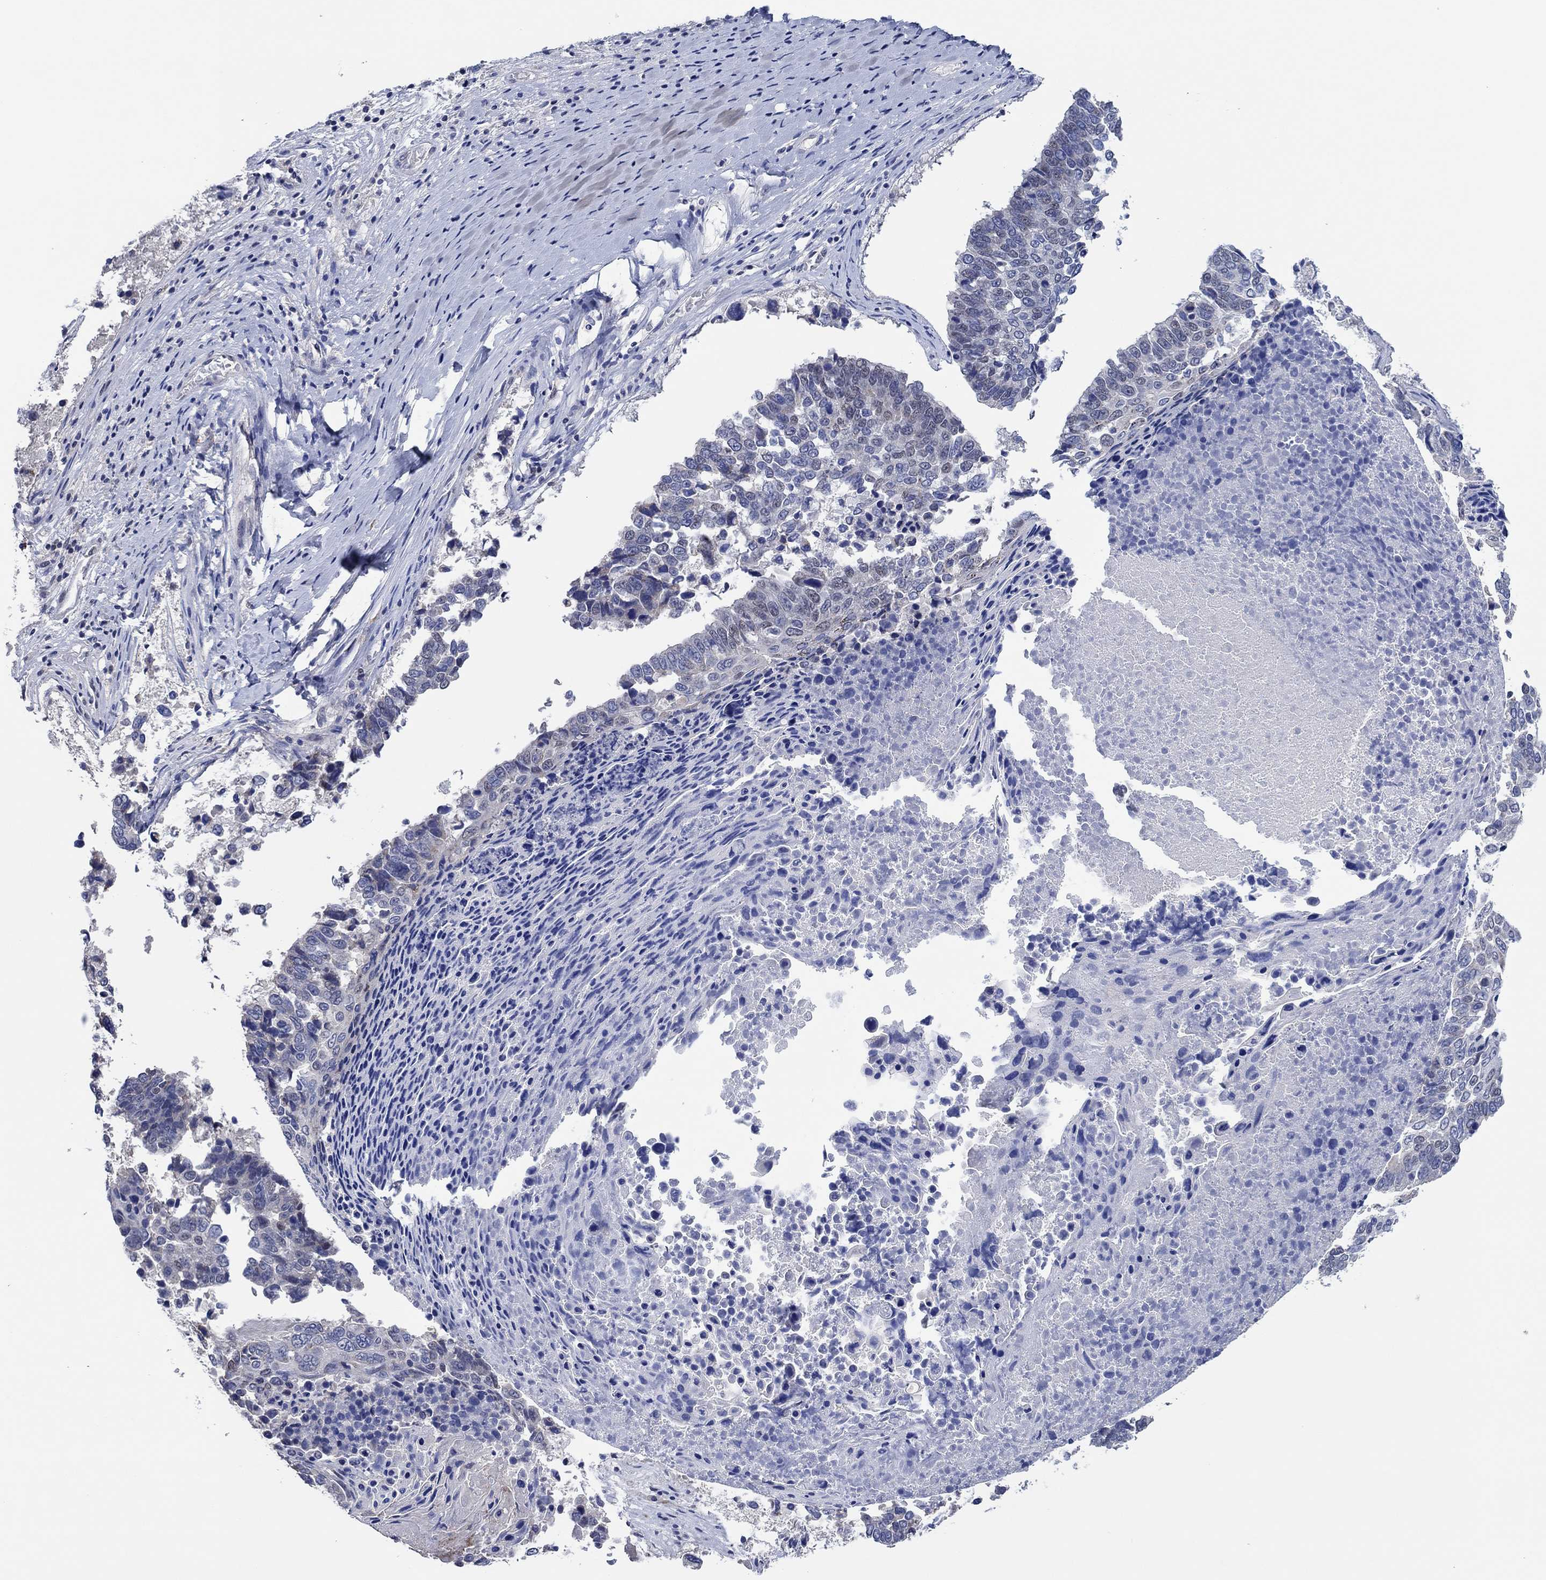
{"staining": {"intensity": "negative", "quantity": "none", "location": "none"}, "tissue": "lung cancer", "cell_type": "Tumor cells", "image_type": "cancer", "snomed": [{"axis": "morphology", "description": "Squamous cell carcinoma, NOS"}, {"axis": "topography", "description": "Lung"}], "caption": "Immunohistochemical staining of squamous cell carcinoma (lung) reveals no significant expression in tumor cells.", "gene": "PRRT3", "patient": {"sex": "male", "age": 73}}